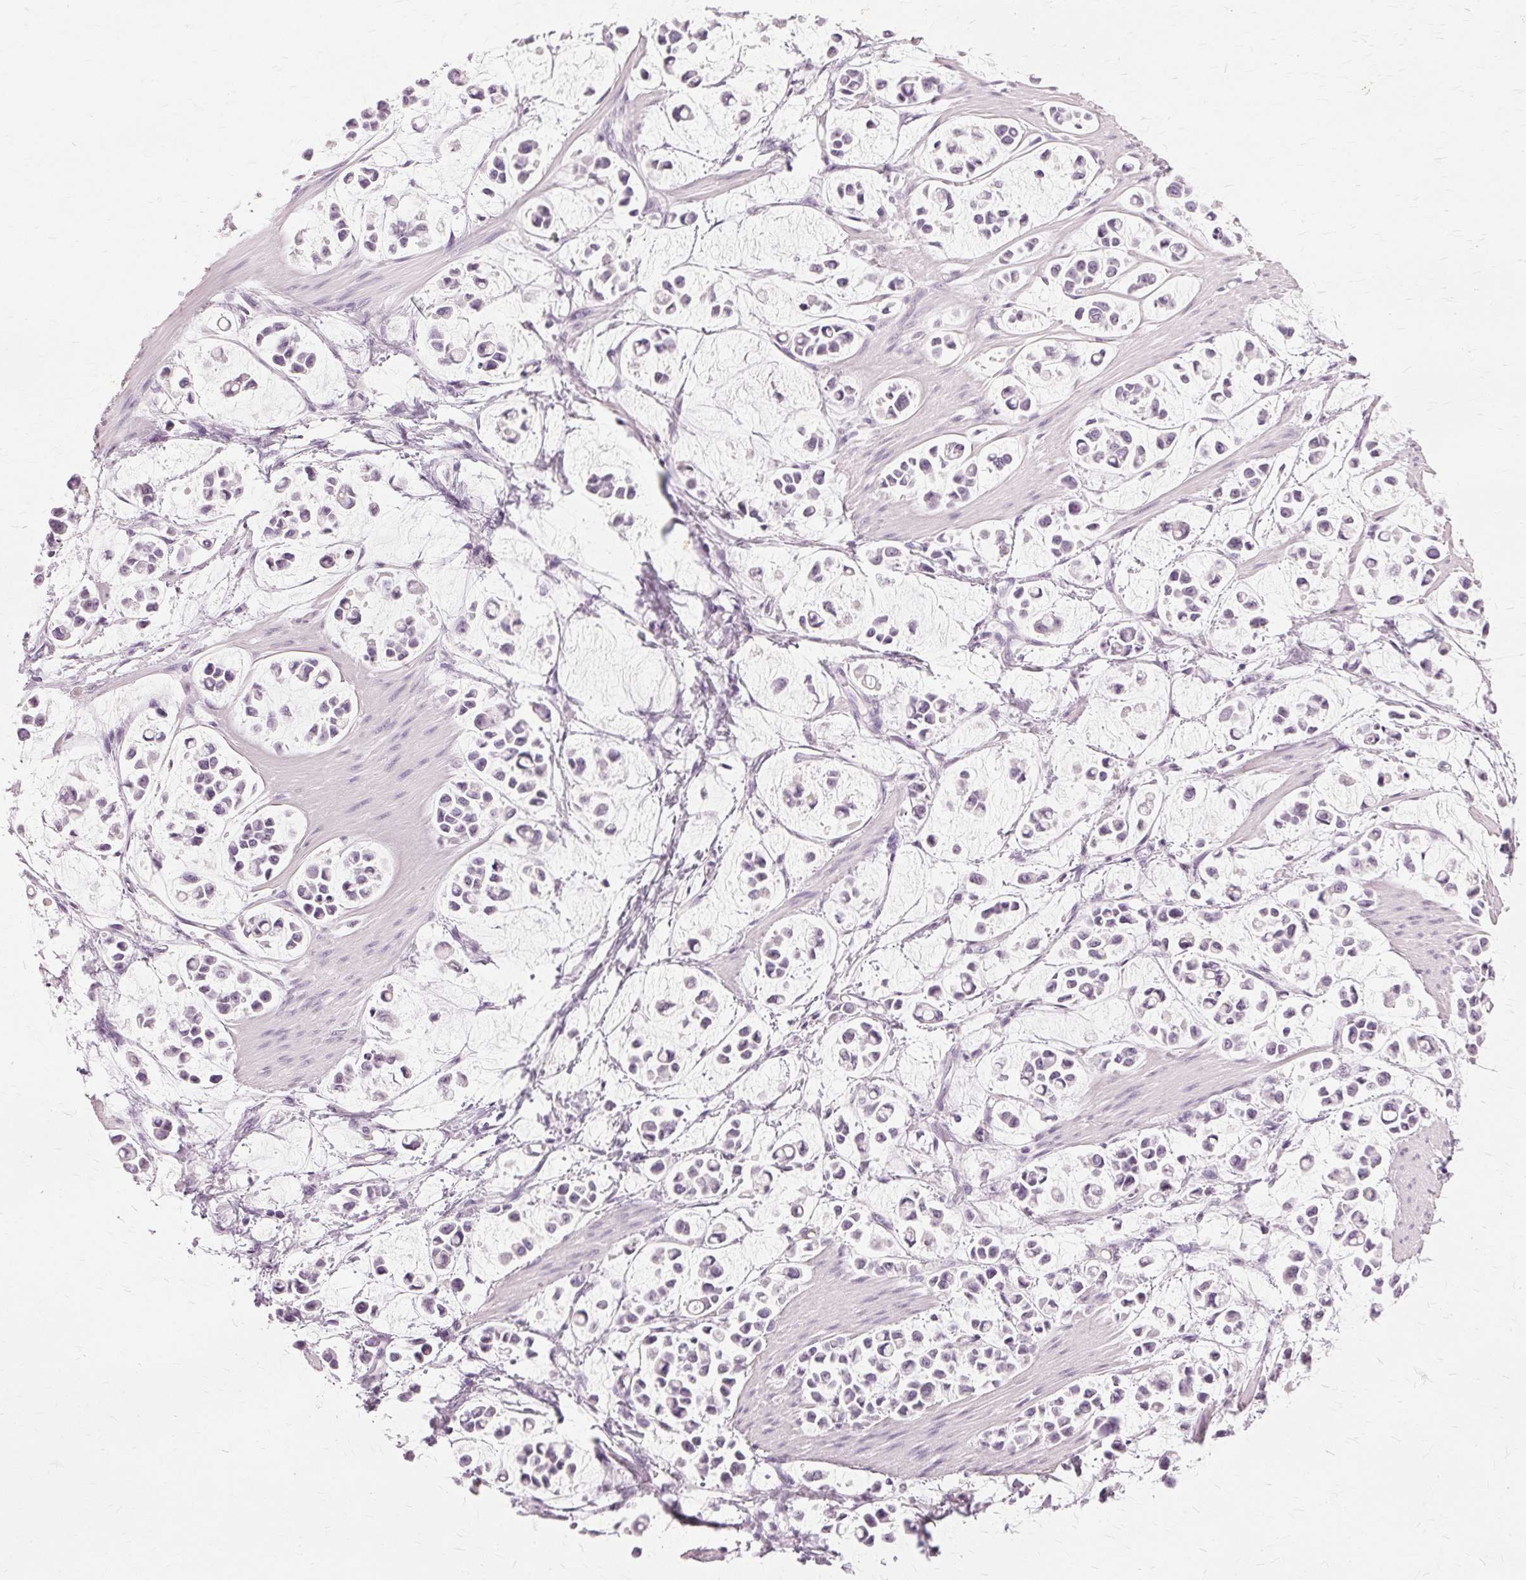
{"staining": {"intensity": "negative", "quantity": "none", "location": "none"}, "tissue": "stomach cancer", "cell_type": "Tumor cells", "image_type": "cancer", "snomed": [{"axis": "morphology", "description": "Adenocarcinoma, NOS"}, {"axis": "topography", "description": "Stomach"}], "caption": "This is an immunohistochemistry (IHC) micrograph of adenocarcinoma (stomach). There is no expression in tumor cells.", "gene": "SLC45A3", "patient": {"sex": "male", "age": 82}}